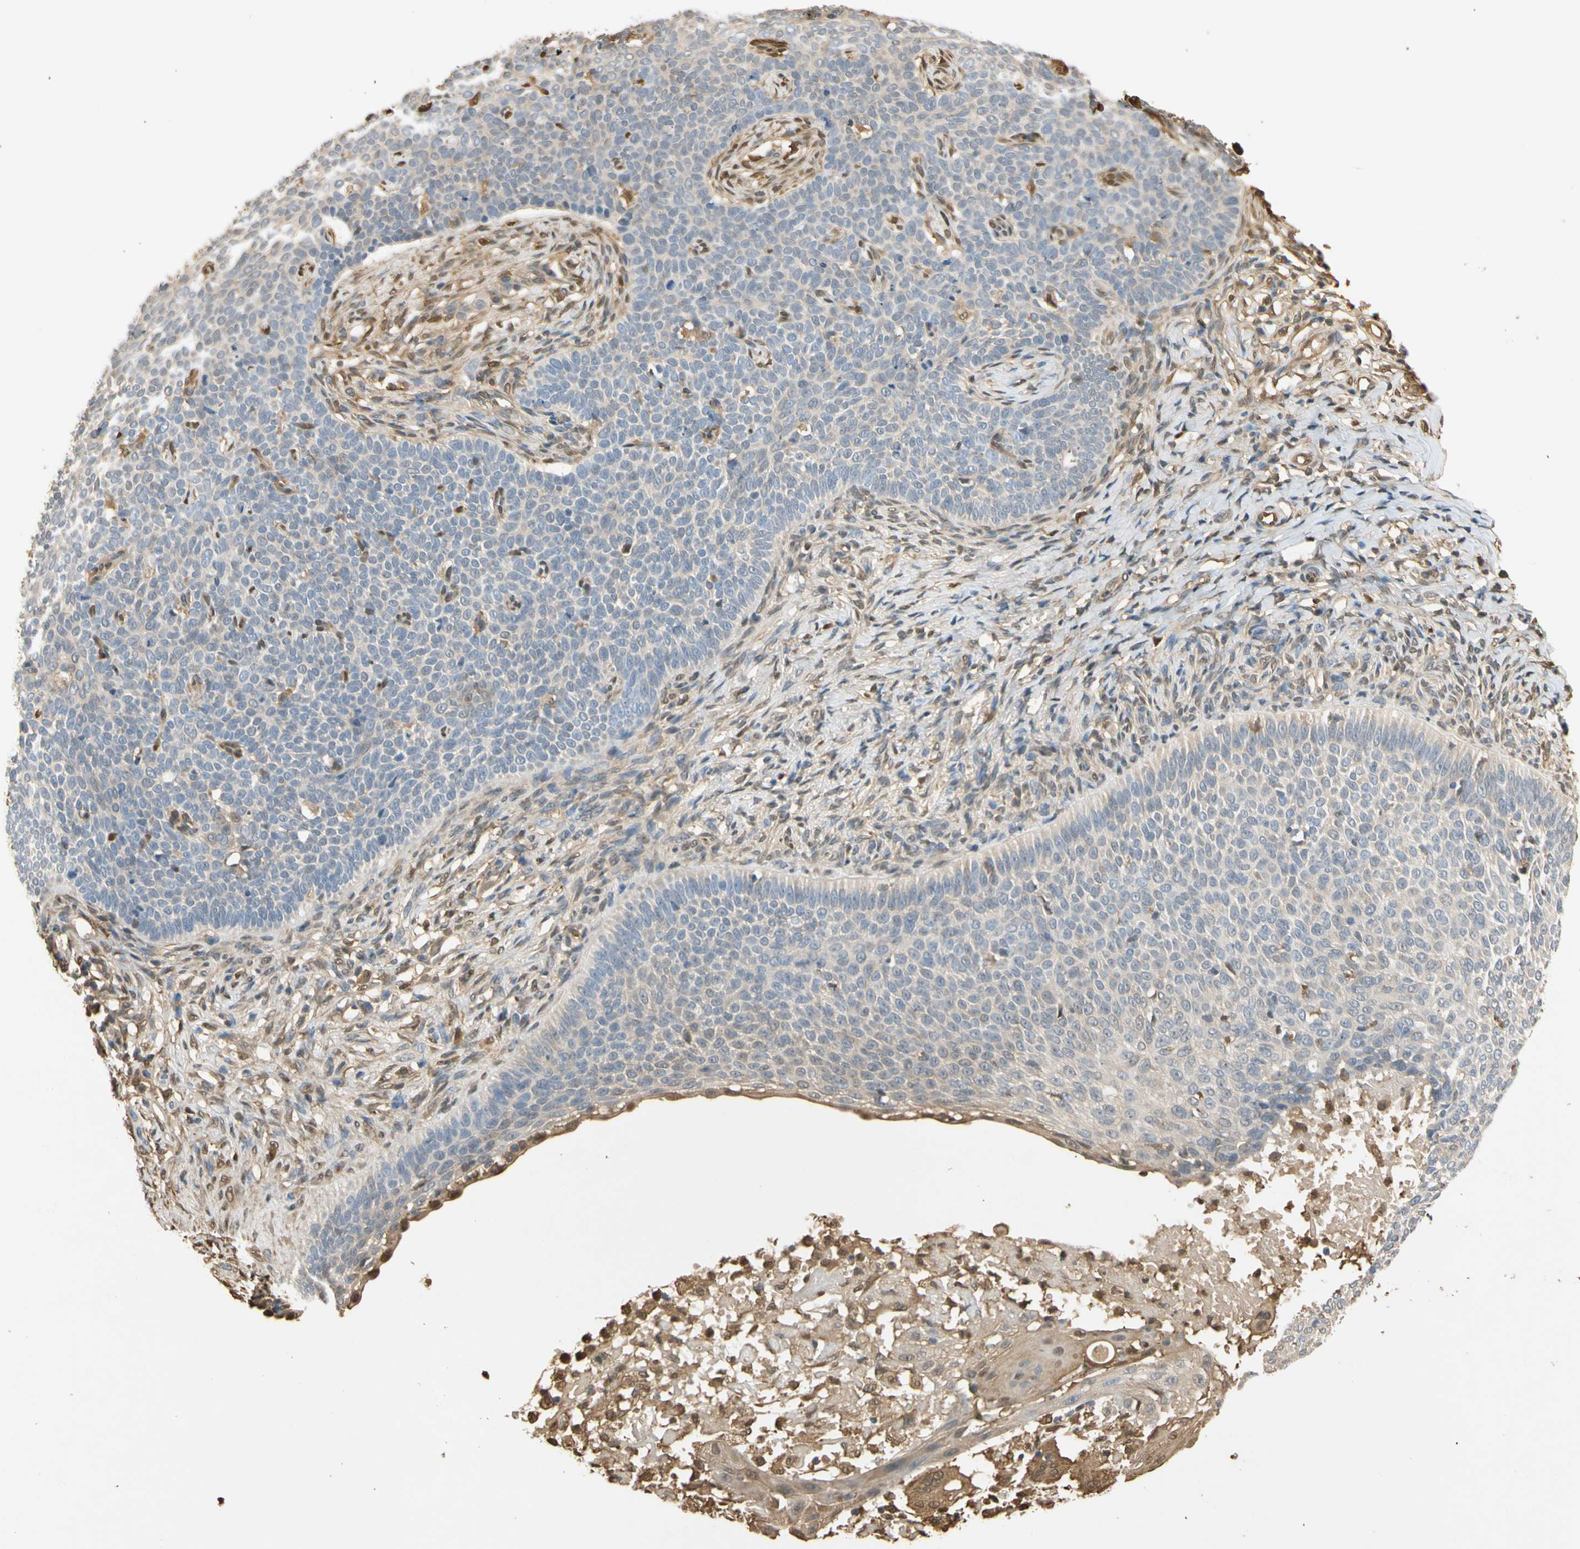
{"staining": {"intensity": "weak", "quantity": "25%-75%", "location": "cytoplasmic/membranous"}, "tissue": "skin cancer", "cell_type": "Tumor cells", "image_type": "cancer", "snomed": [{"axis": "morphology", "description": "Normal tissue, NOS"}, {"axis": "morphology", "description": "Basal cell carcinoma"}, {"axis": "topography", "description": "Skin"}], "caption": "Protein expression analysis of human basal cell carcinoma (skin) reveals weak cytoplasmic/membranous positivity in about 25%-75% of tumor cells.", "gene": "S100A6", "patient": {"sex": "male", "age": 87}}